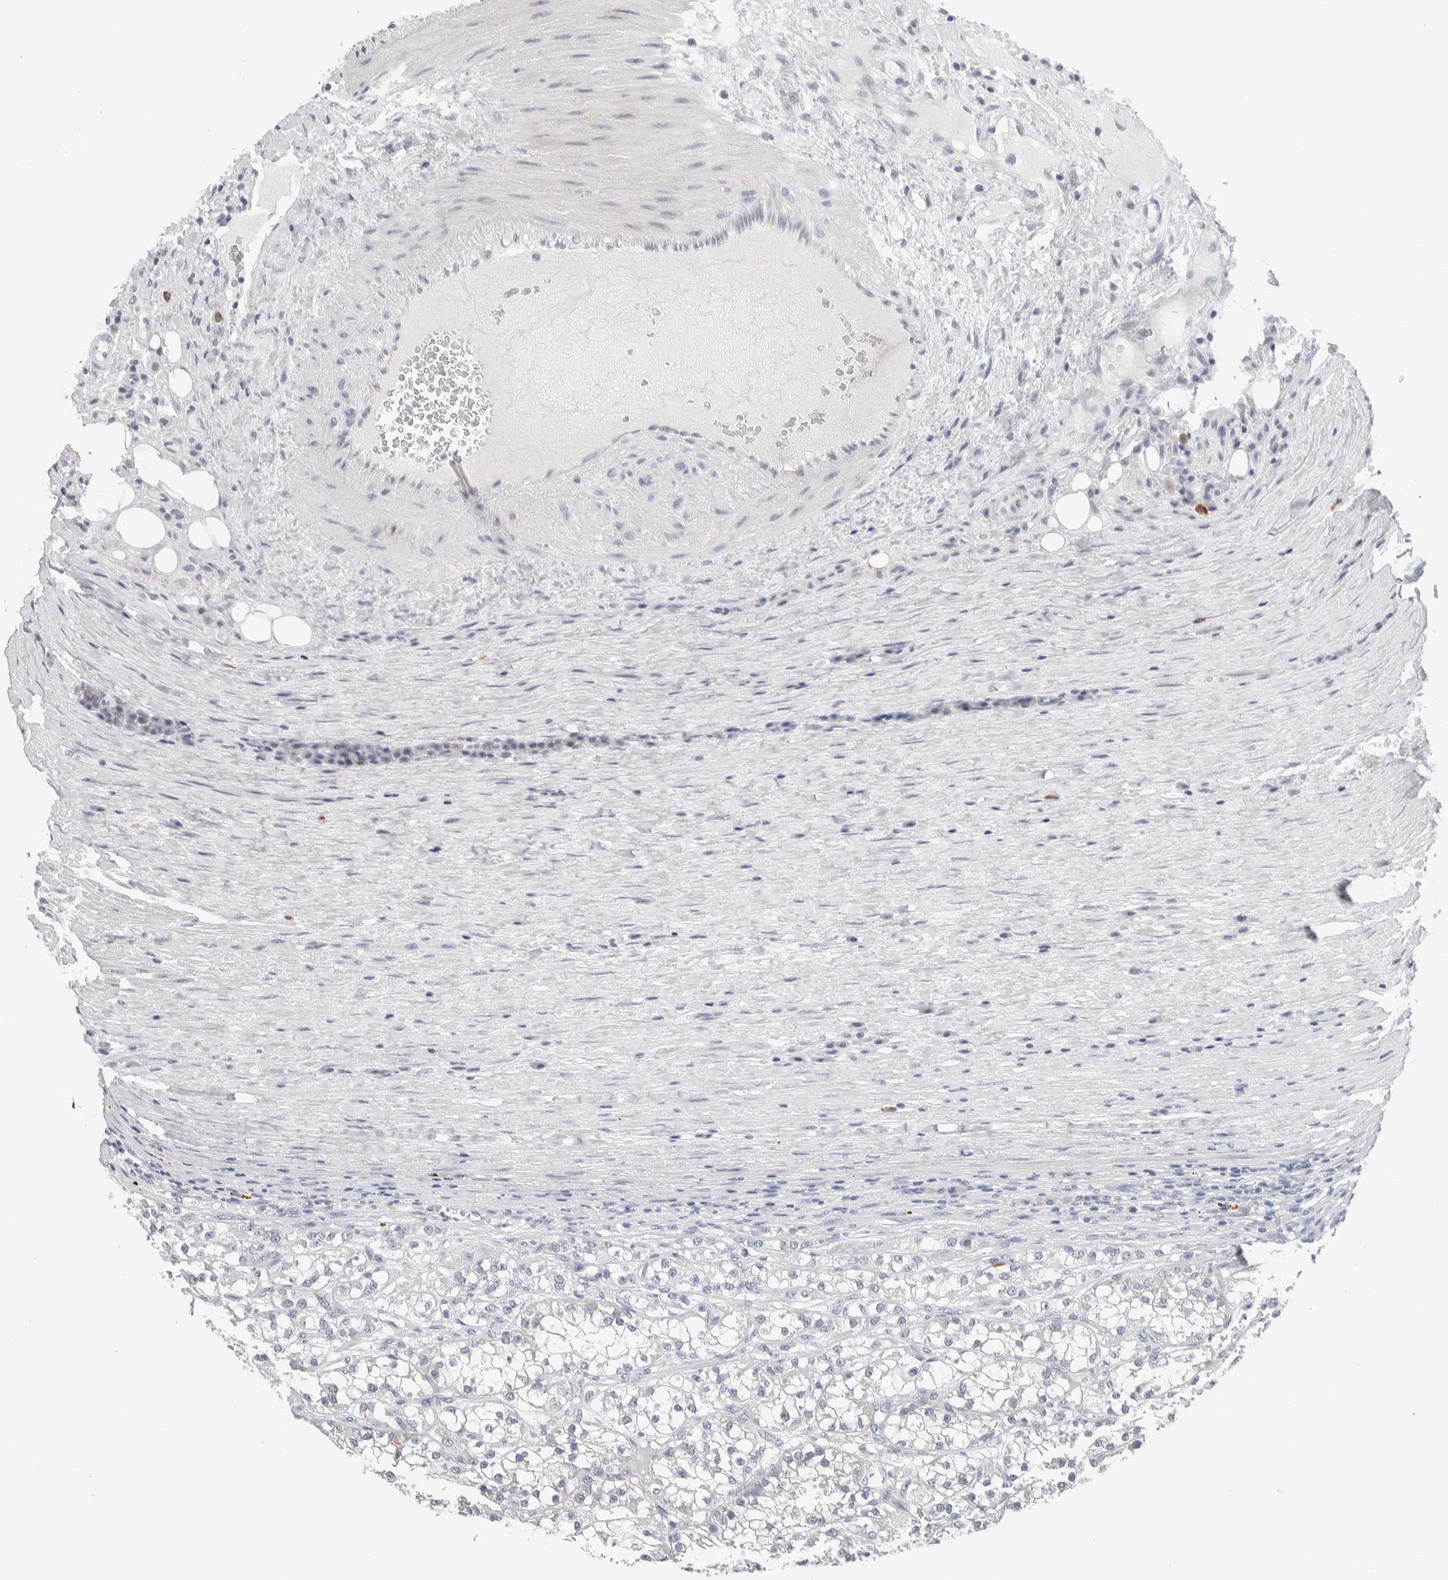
{"staining": {"intensity": "negative", "quantity": "none", "location": "none"}, "tissue": "renal cancer", "cell_type": "Tumor cells", "image_type": "cancer", "snomed": [{"axis": "morphology", "description": "Adenocarcinoma, NOS"}, {"axis": "topography", "description": "Kidney"}], "caption": "IHC photomicrograph of neoplastic tissue: human renal cancer stained with DAB (3,3'-diaminobenzidine) exhibits no significant protein expression in tumor cells.", "gene": "SCN2A", "patient": {"sex": "female", "age": 52}}